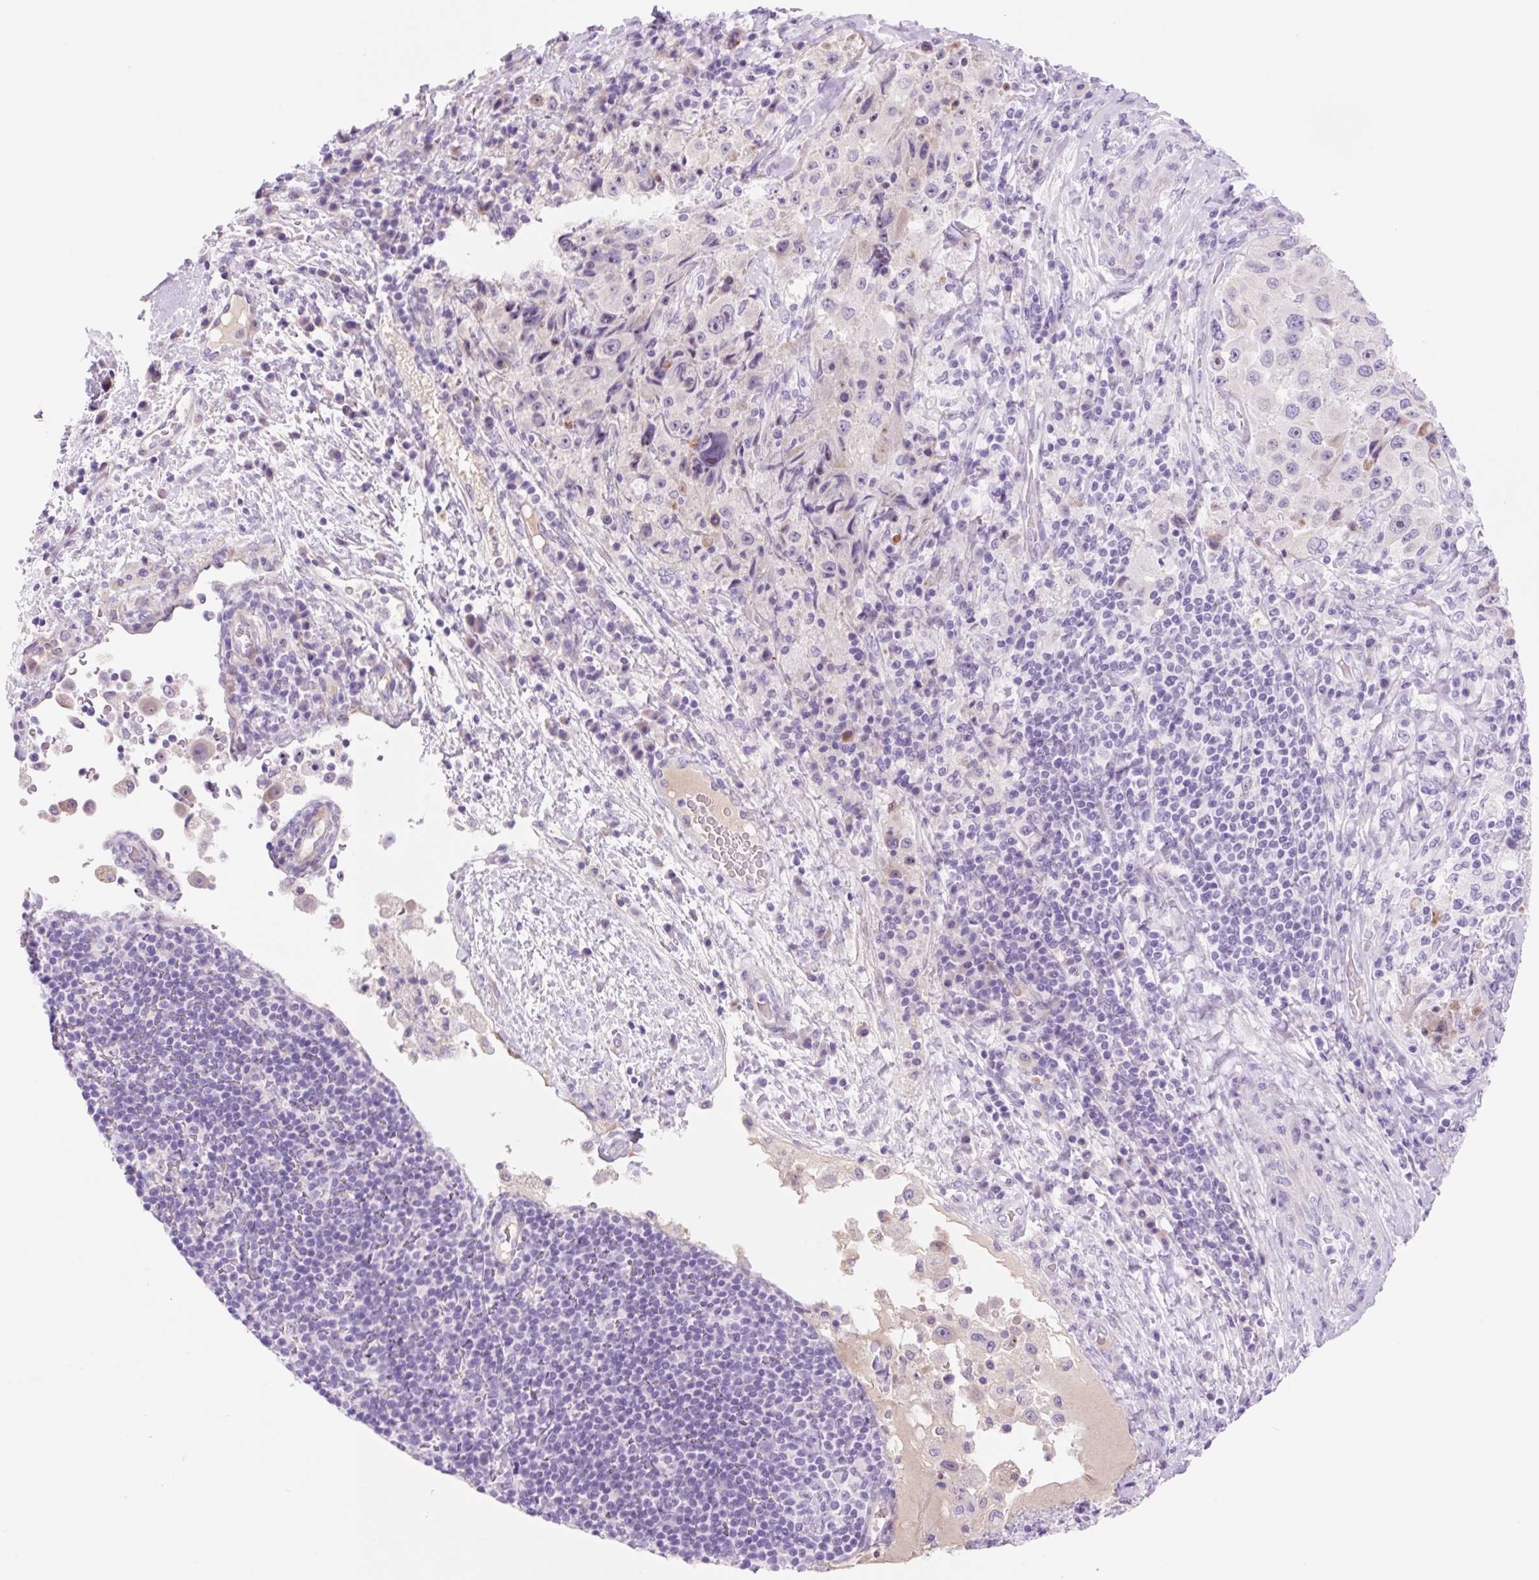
{"staining": {"intensity": "moderate", "quantity": "<25%", "location": "nuclear"}, "tissue": "melanoma", "cell_type": "Tumor cells", "image_type": "cancer", "snomed": [{"axis": "morphology", "description": "Malignant melanoma, Metastatic site"}, {"axis": "topography", "description": "Lymph node"}], "caption": "About <25% of tumor cells in malignant melanoma (metastatic site) demonstrate moderate nuclear protein expression as visualized by brown immunohistochemical staining.", "gene": "ZNF121", "patient": {"sex": "male", "age": 62}}